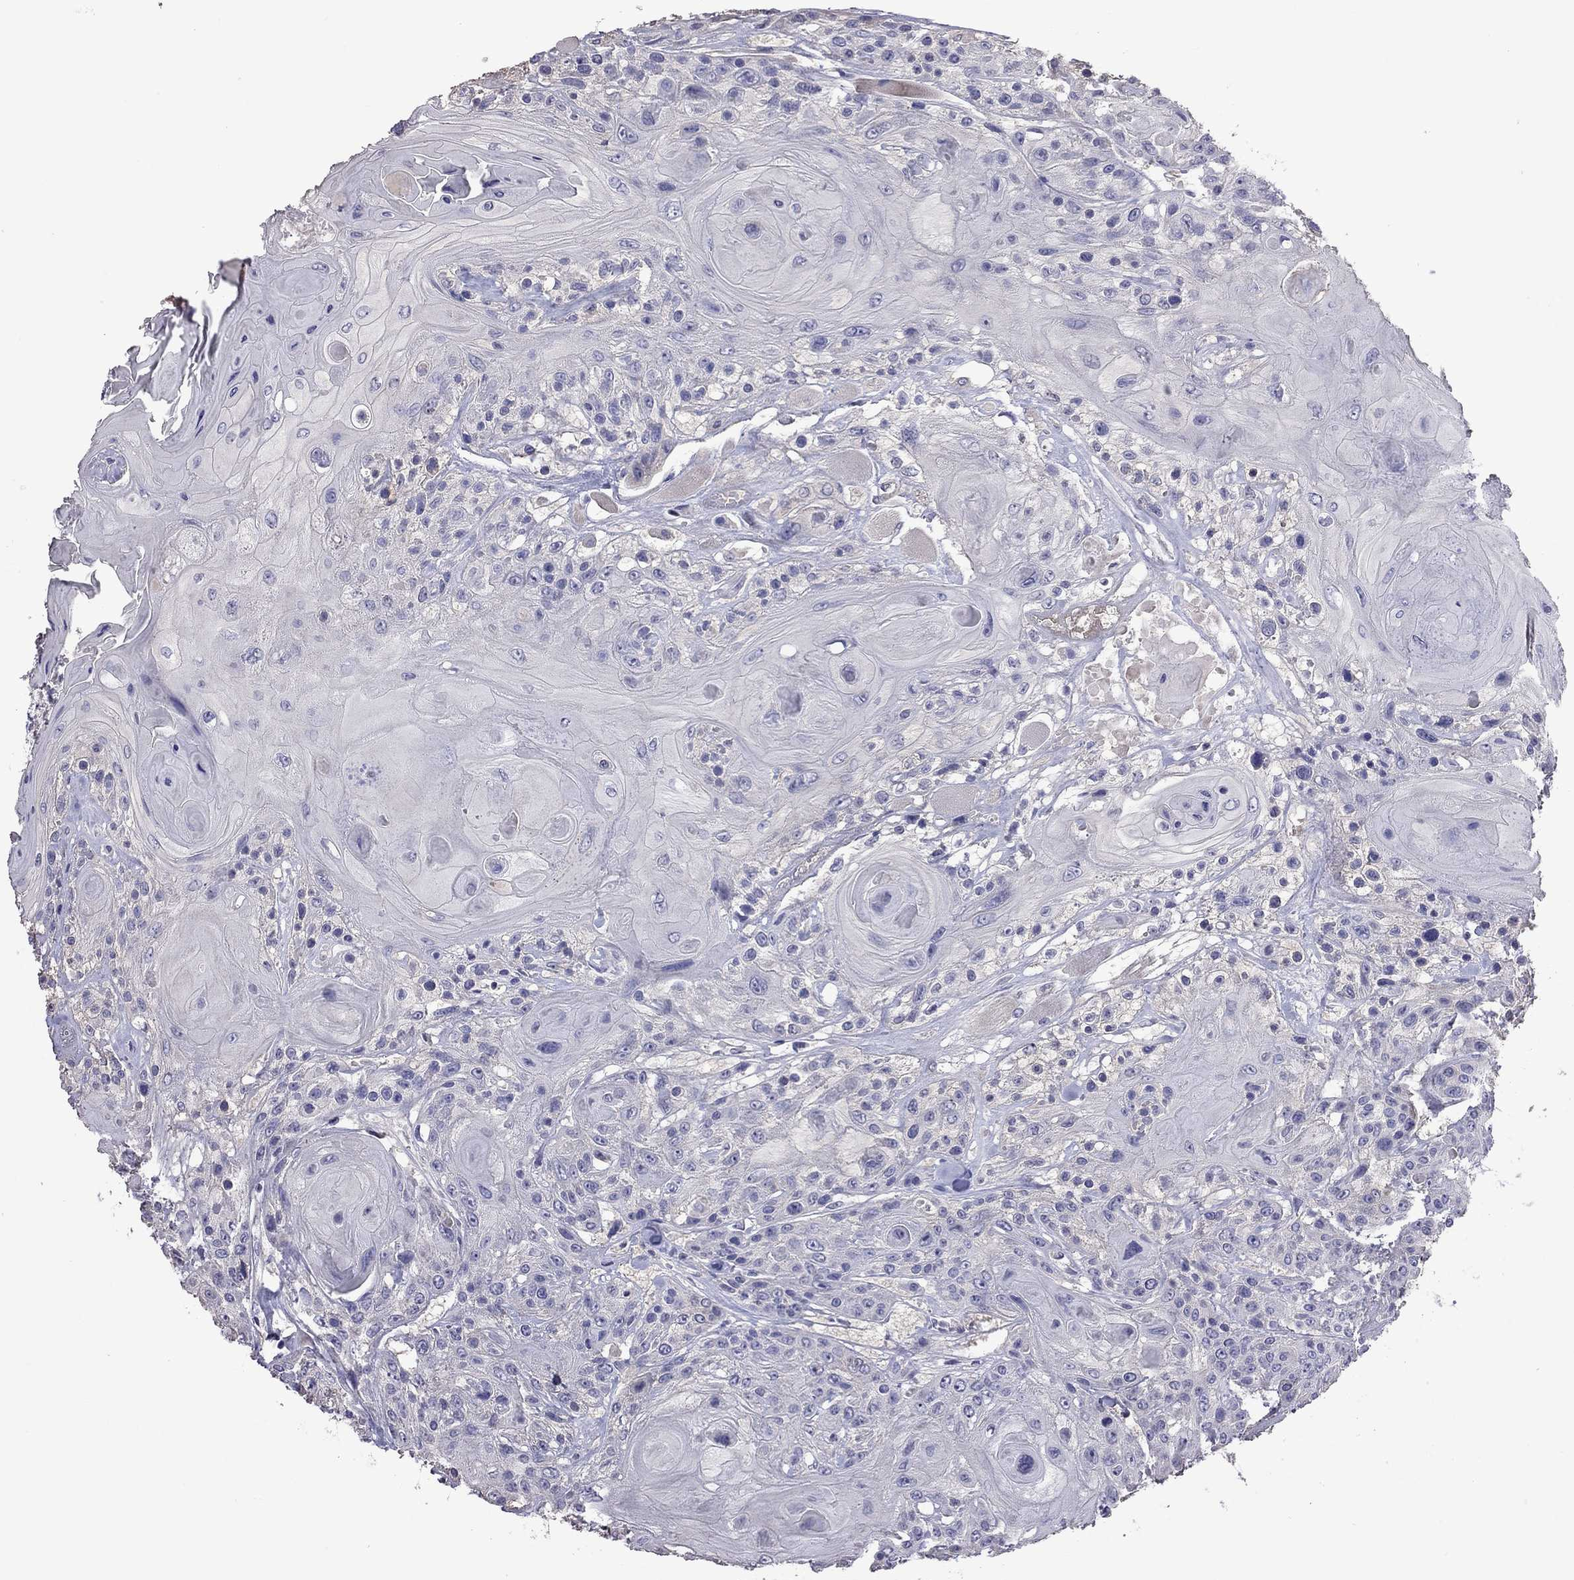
{"staining": {"intensity": "negative", "quantity": "none", "location": "none"}, "tissue": "head and neck cancer", "cell_type": "Tumor cells", "image_type": "cancer", "snomed": [{"axis": "morphology", "description": "Squamous cell carcinoma, NOS"}, {"axis": "topography", "description": "Head-Neck"}], "caption": "Immunohistochemistry image of head and neck cancer (squamous cell carcinoma) stained for a protein (brown), which reveals no staining in tumor cells.", "gene": "FEZ1", "patient": {"sex": "female", "age": 59}}